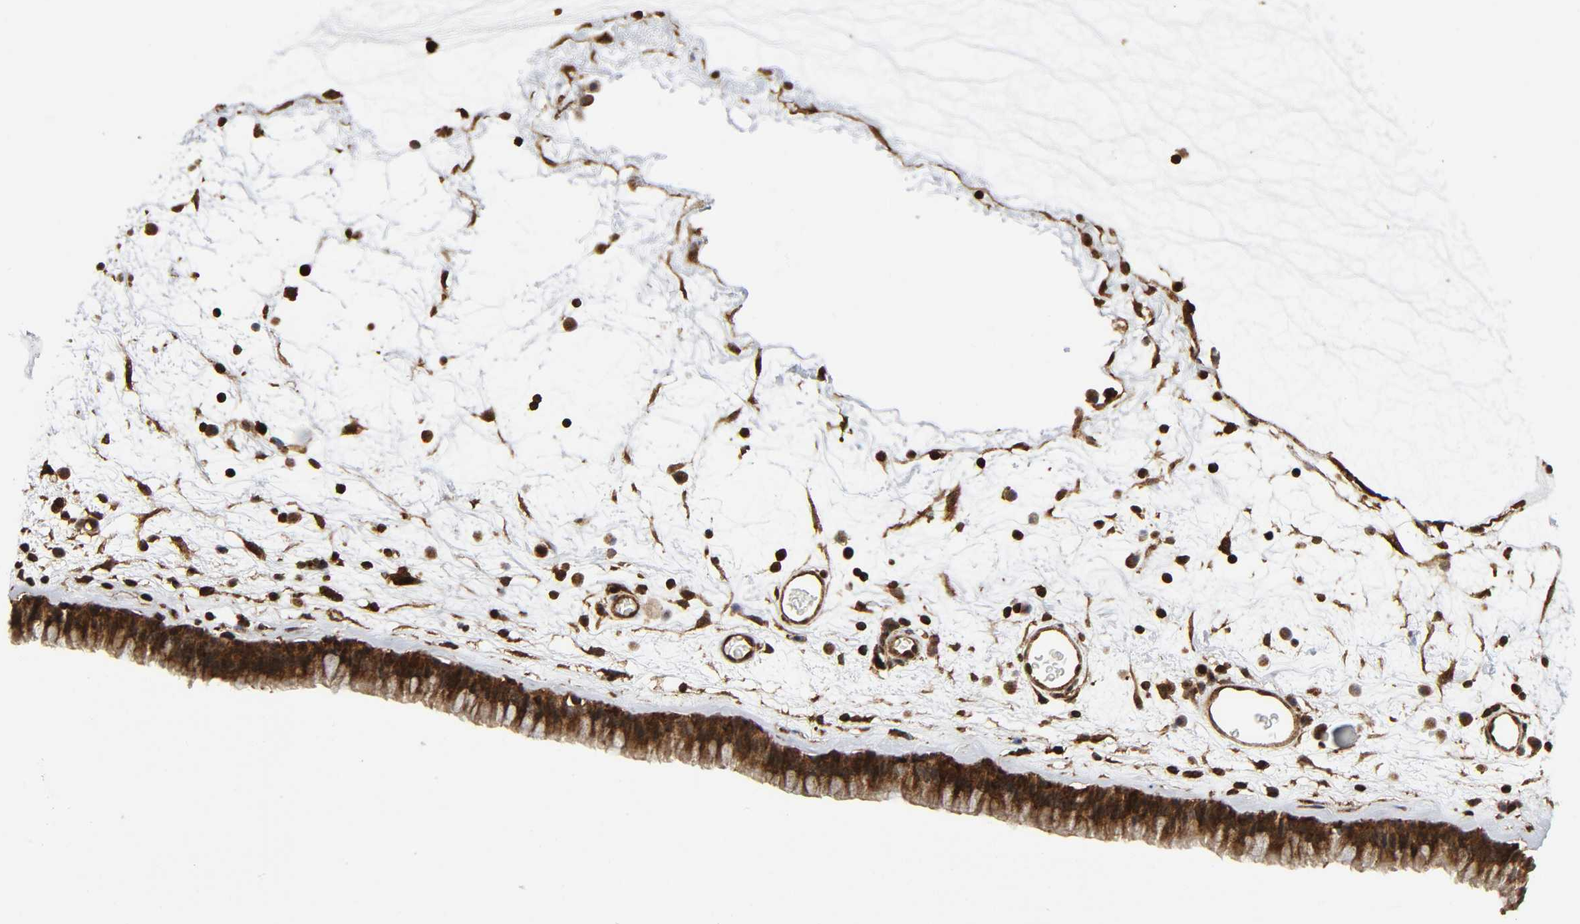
{"staining": {"intensity": "moderate", "quantity": ">75%", "location": "cytoplasmic/membranous"}, "tissue": "nasopharynx", "cell_type": "Respiratory epithelial cells", "image_type": "normal", "snomed": [{"axis": "morphology", "description": "Normal tissue, NOS"}, {"axis": "morphology", "description": "Inflammation, NOS"}, {"axis": "topography", "description": "Nasopharynx"}], "caption": "Protein staining exhibits moderate cytoplasmic/membranous staining in approximately >75% of respiratory epithelial cells in normal nasopharynx. (IHC, brightfield microscopy, high magnification).", "gene": "MAPK1", "patient": {"sex": "male", "age": 48}}